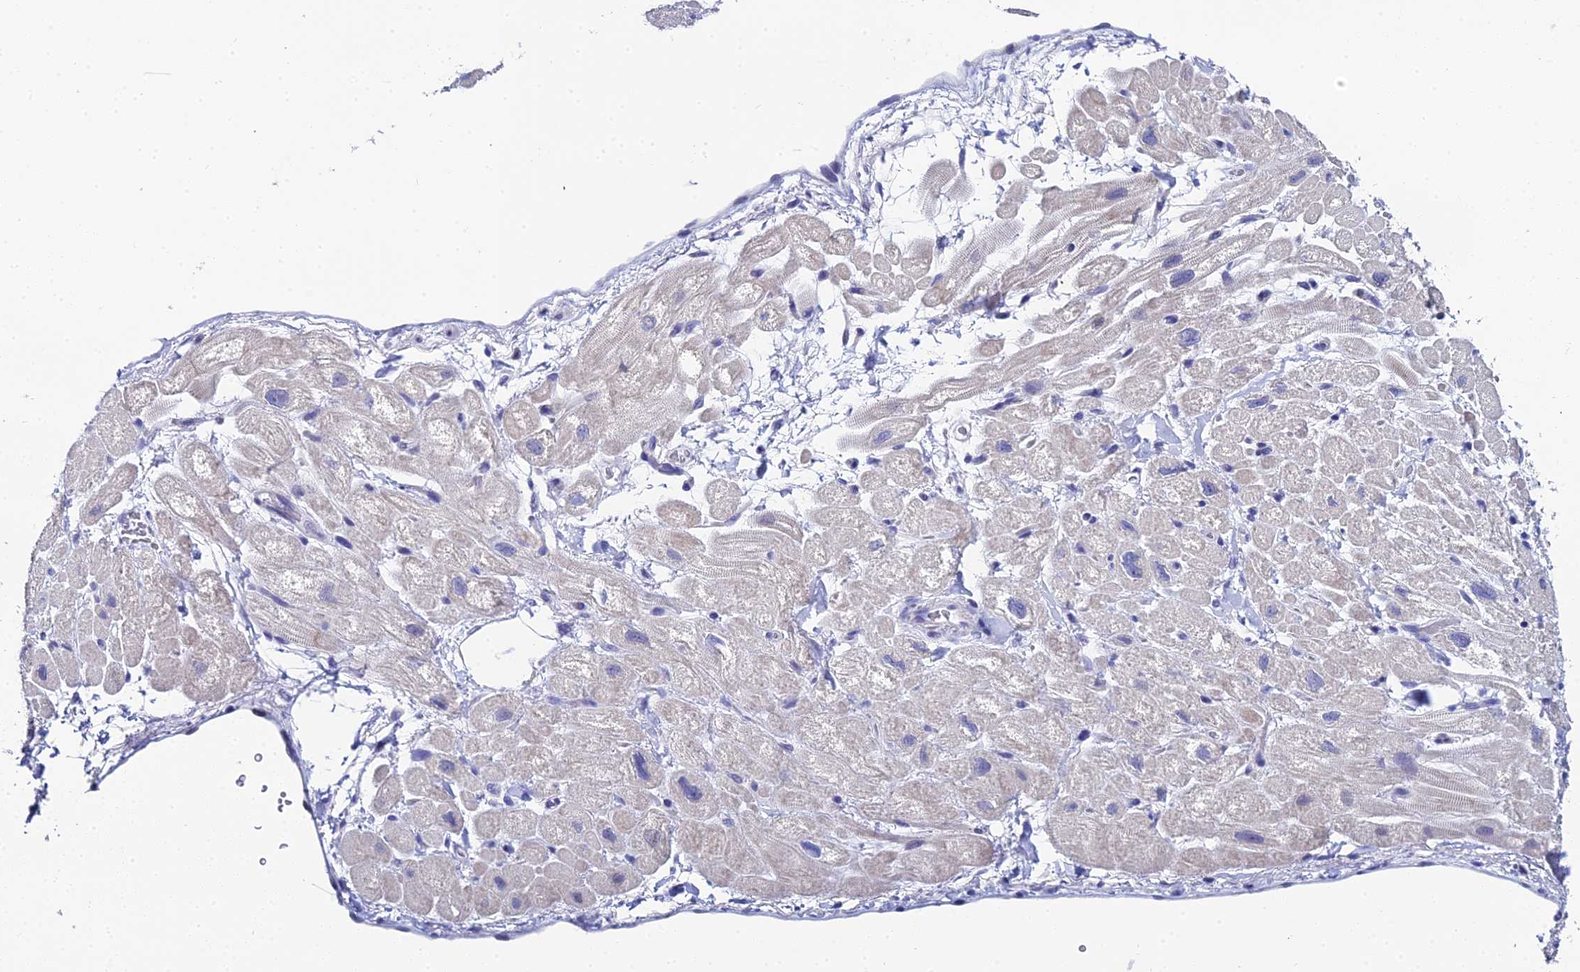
{"staining": {"intensity": "negative", "quantity": "none", "location": "none"}, "tissue": "heart muscle", "cell_type": "Cardiomyocytes", "image_type": "normal", "snomed": [{"axis": "morphology", "description": "Normal tissue, NOS"}, {"axis": "topography", "description": "Heart"}], "caption": "This is an IHC photomicrograph of benign human heart muscle. There is no positivity in cardiomyocytes.", "gene": "OCM2", "patient": {"sex": "male", "age": 65}}